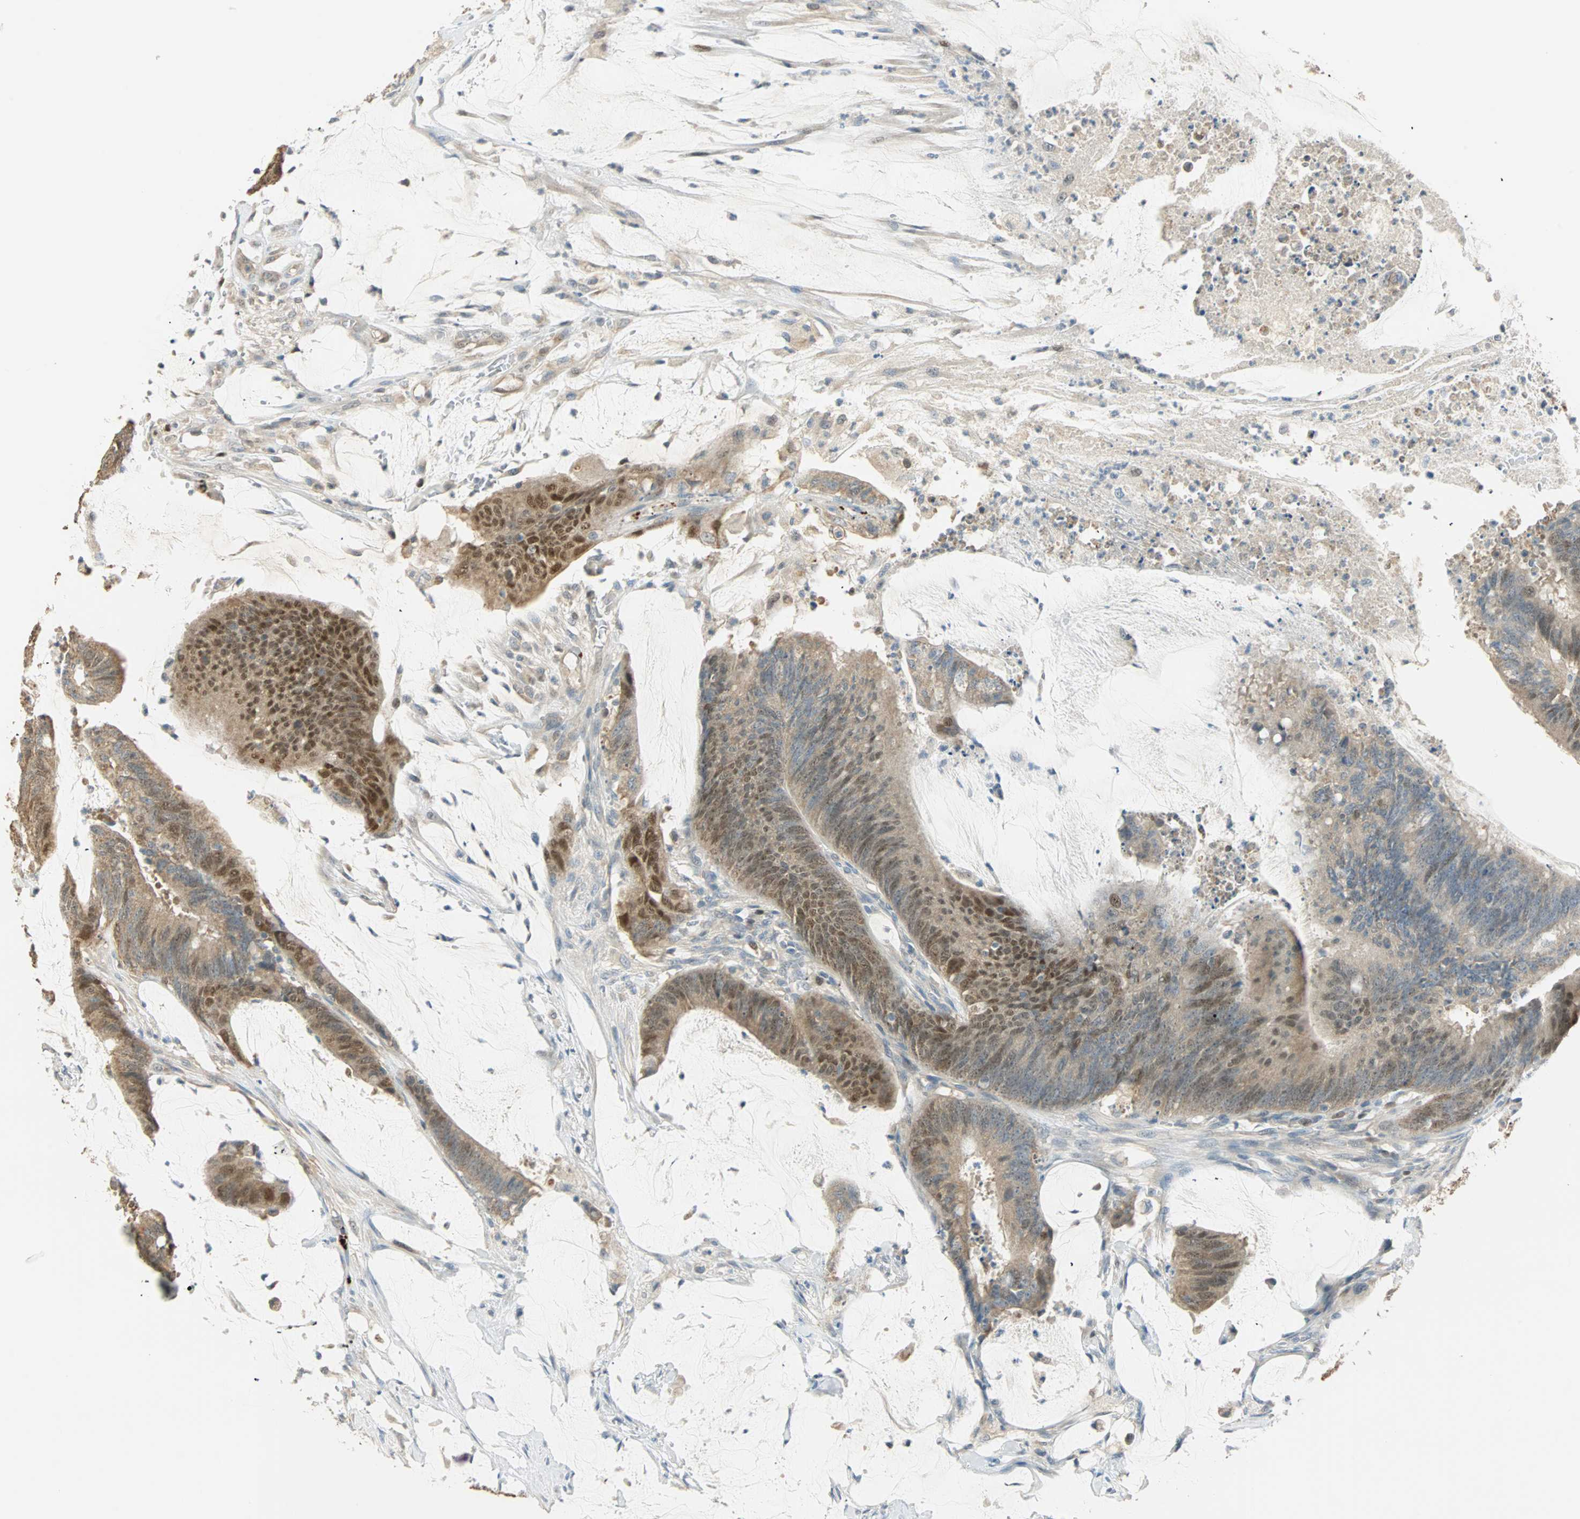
{"staining": {"intensity": "moderate", "quantity": ">75%", "location": "cytoplasmic/membranous,nuclear"}, "tissue": "colorectal cancer", "cell_type": "Tumor cells", "image_type": "cancer", "snomed": [{"axis": "morphology", "description": "Adenocarcinoma, NOS"}, {"axis": "topography", "description": "Rectum"}], "caption": "Colorectal adenocarcinoma was stained to show a protein in brown. There is medium levels of moderate cytoplasmic/membranous and nuclear expression in approximately >75% of tumor cells.", "gene": "RAD18", "patient": {"sex": "female", "age": 66}}